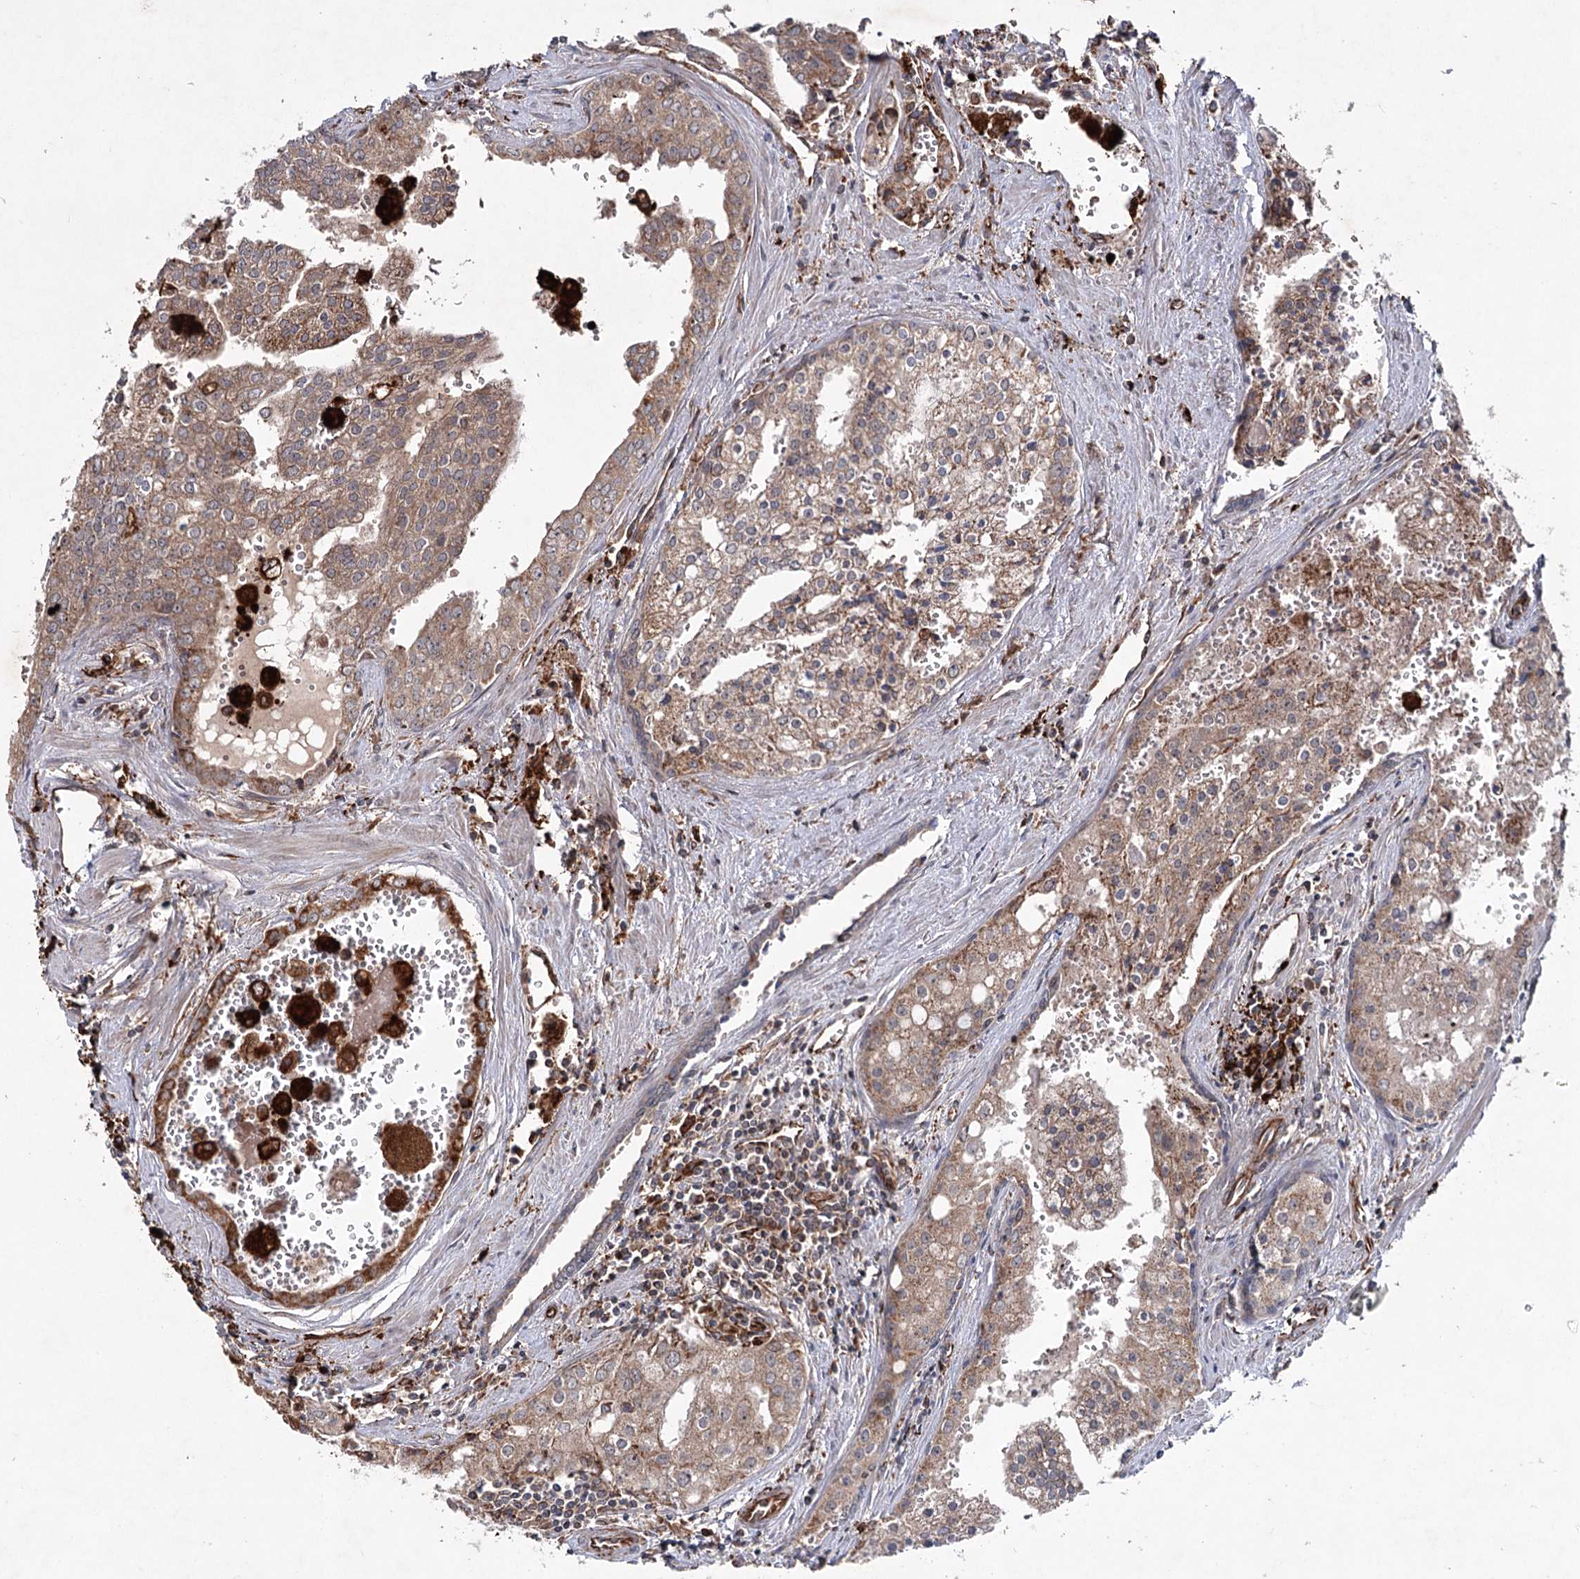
{"staining": {"intensity": "weak", "quantity": "25%-75%", "location": "cytoplasmic/membranous"}, "tissue": "prostate cancer", "cell_type": "Tumor cells", "image_type": "cancer", "snomed": [{"axis": "morphology", "description": "Adenocarcinoma, High grade"}, {"axis": "topography", "description": "Prostate"}], "caption": "IHC staining of adenocarcinoma (high-grade) (prostate), which exhibits low levels of weak cytoplasmic/membranous staining in approximately 25%-75% of tumor cells indicating weak cytoplasmic/membranous protein positivity. The staining was performed using DAB (3,3'-diaminobenzidine) (brown) for protein detection and nuclei were counterstained in hematoxylin (blue).", "gene": "DPEP2", "patient": {"sex": "male", "age": 68}}